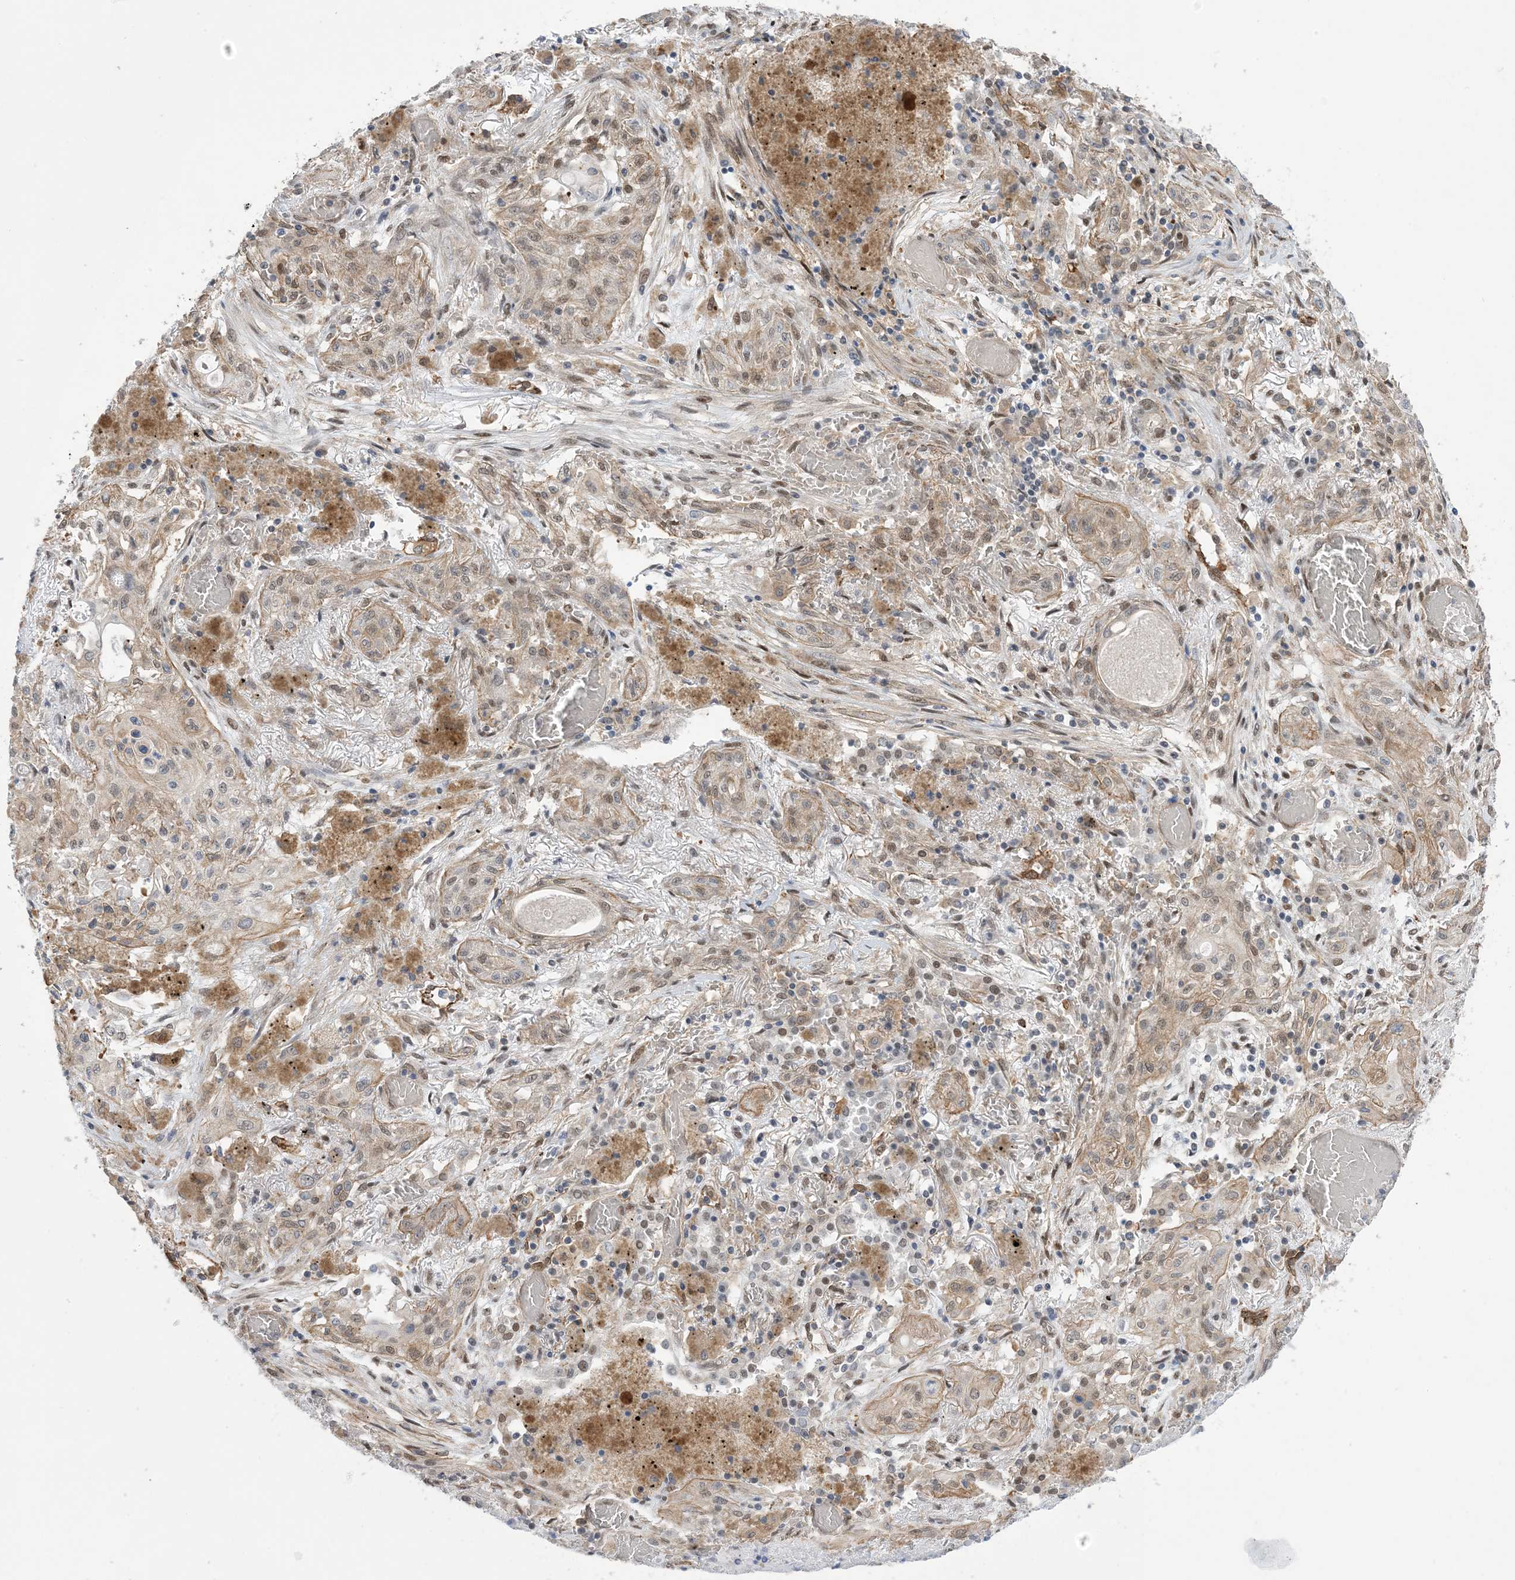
{"staining": {"intensity": "weak", "quantity": "25%-75%", "location": "cytoplasmic/membranous"}, "tissue": "lung cancer", "cell_type": "Tumor cells", "image_type": "cancer", "snomed": [{"axis": "morphology", "description": "Squamous cell carcinoma, NOS"}, {"axis": "topography", "description": "Lung"}], "caption": "Human lung cancer stained with a brown dye reveals weak cytoplasmic/membranous positive positivity in approximately 25%-75% of tumor cells.", "gene": "ZNF8", "patient": {"sex": "female", "age": 47}}